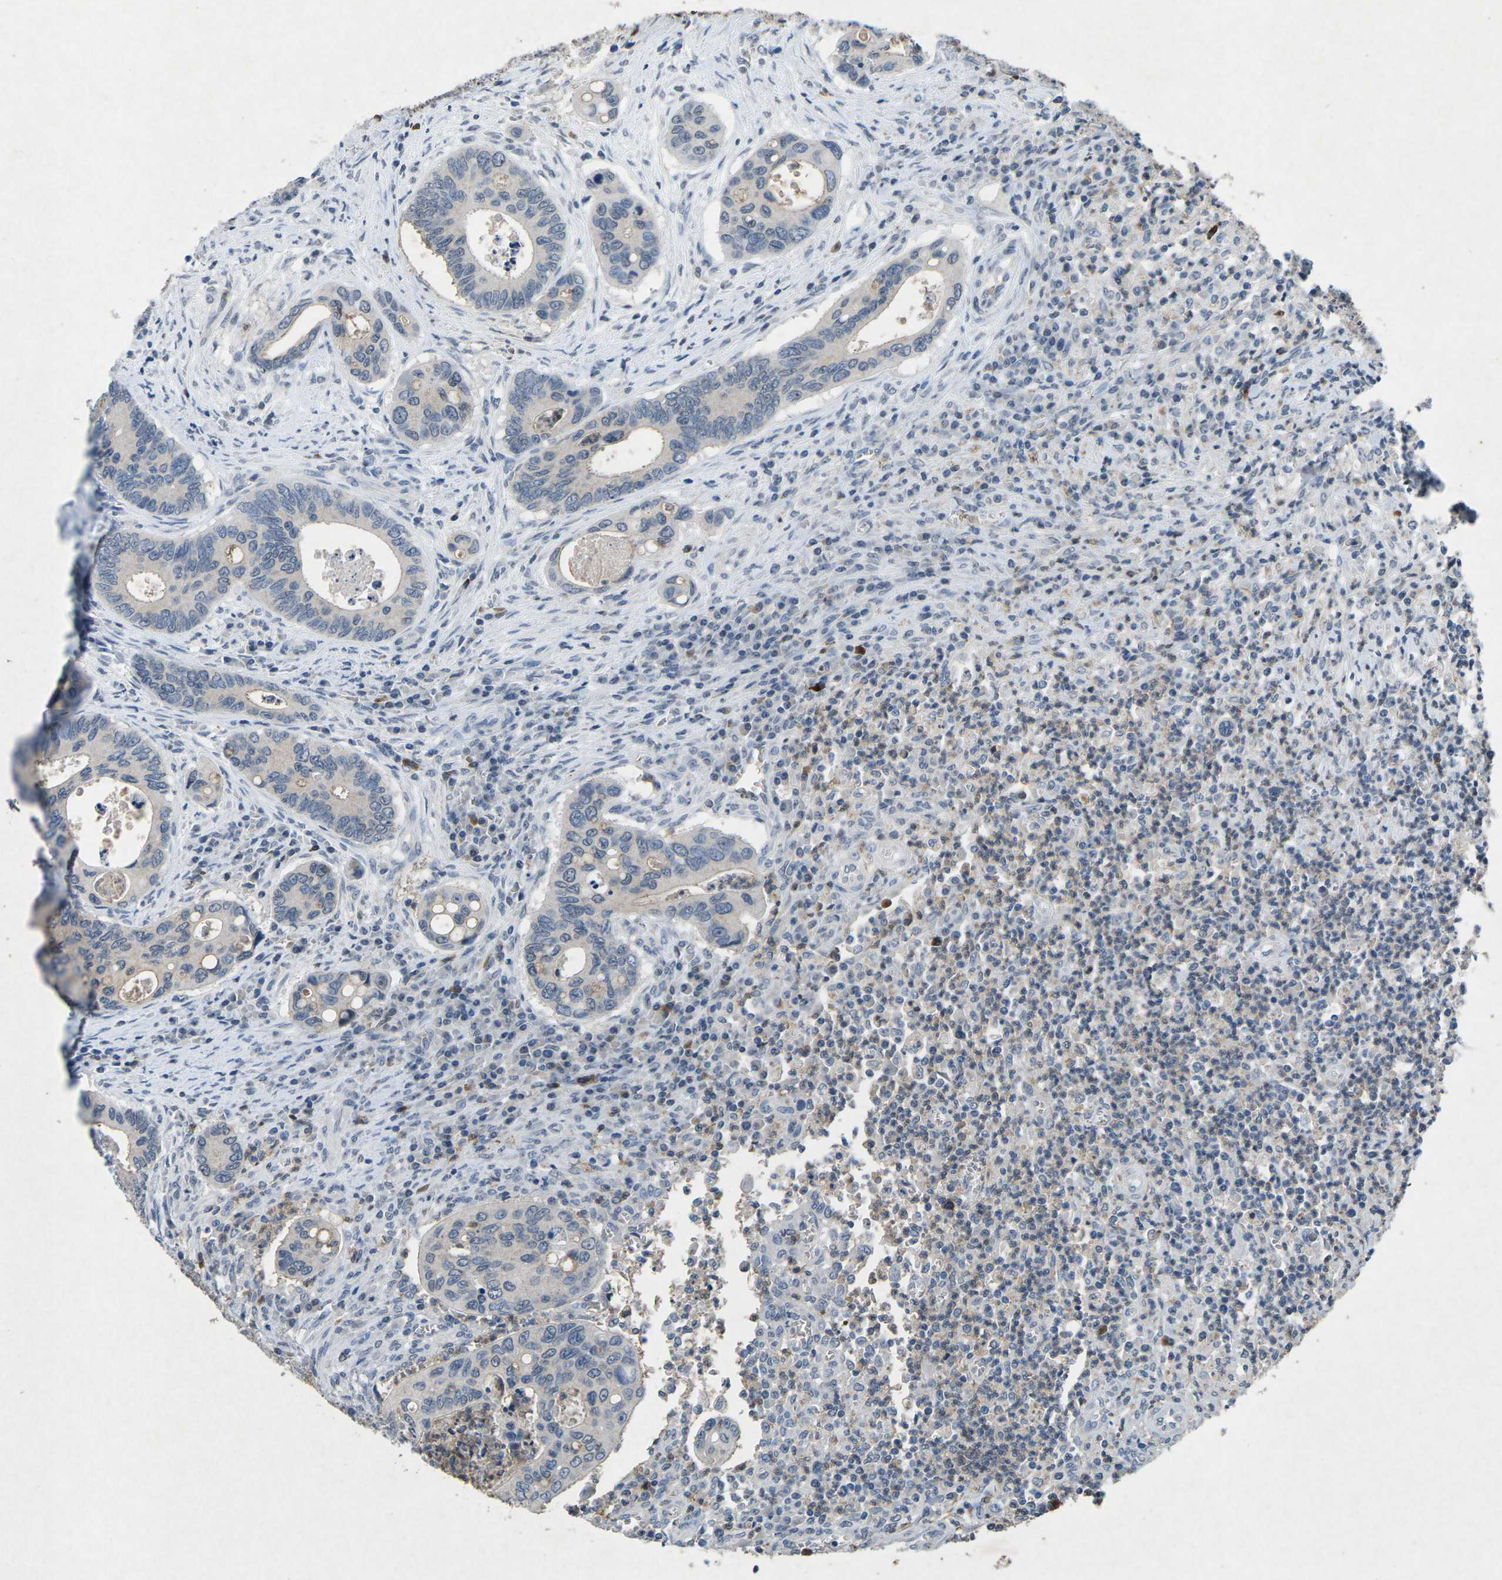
{"staining": {"intensity": "negative", "quantity": "none", "location": "none"}, "tissue": "colorectal cancer", "cell_type": "Tumor cells", "image_type": "cancer", "snomed": [{"axis": "morphology", "description": "Inflammation, NOS"}, {"axis": "morphology", "description": "Adenocarcinoma, NOS"}, {"axis": "topography", "description": "Colon"}], "caption": "This is an immunohistochemistry (IHC) photomicrograph of colorectal cancer (adenocarcinoma). There is no expression in tumor cells.", "gene": "PLG", "patient": {"sex": "male", "age": 72}}